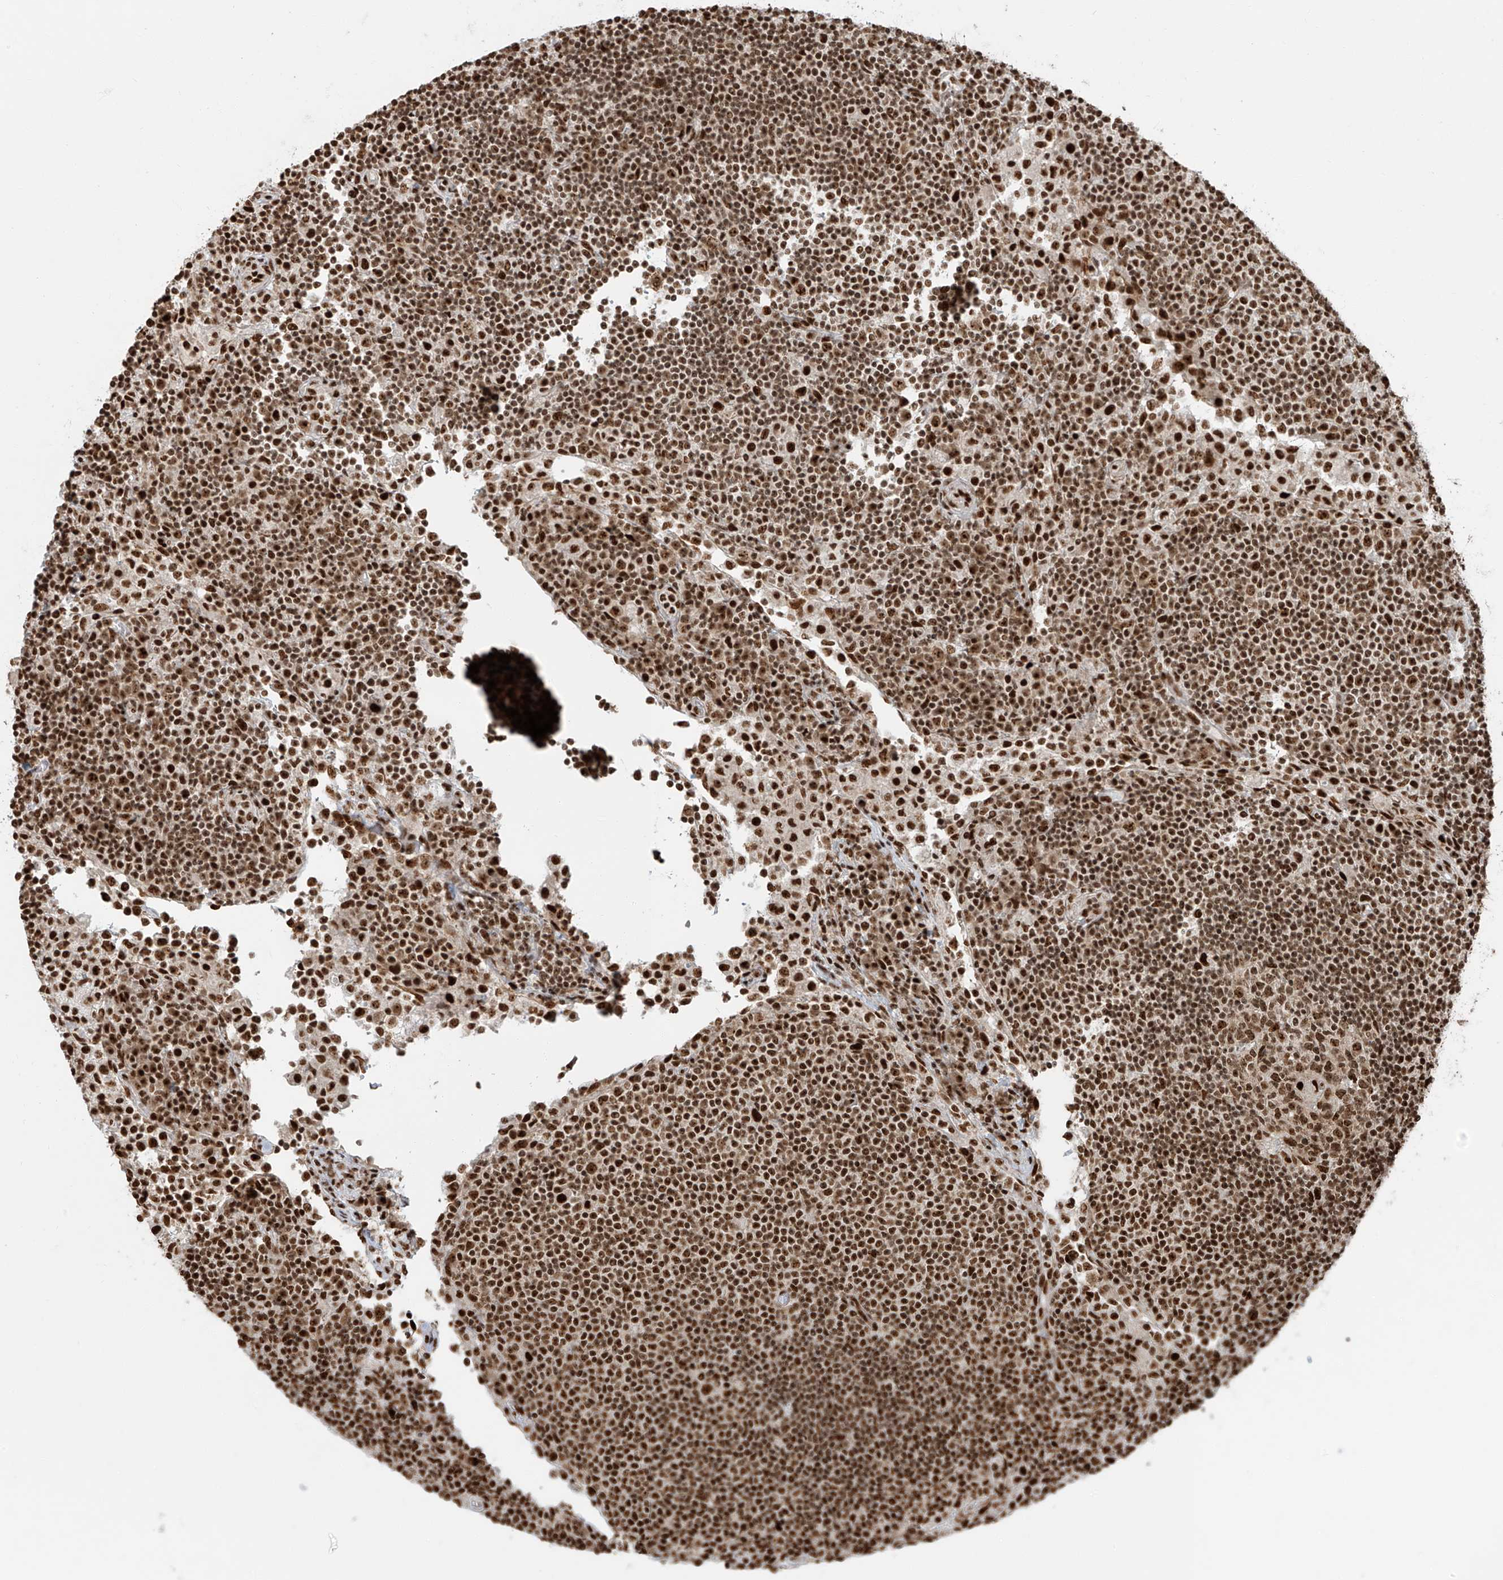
{"staining": {"intensity": "moderate", "quantity": ">75%", "location": "nuclear"}, "tissue": "lymph node", "cell_type": "Germinal center cells", "image_type": "normal", "snomed": [{"axis": "morphology", "description": "Normal tissue, NOS"}, {"axis": "topography", "description": "Lymph node"}], "caption": "IHC photomicrograph of normal human lymph node stained for a protein (brown), which exhibits medium levels of moderate nuclear positivity in approximately >75% of germinal center cells.", "gene": "FAM193B", "patient": {"sex": "female", "age": 53}}